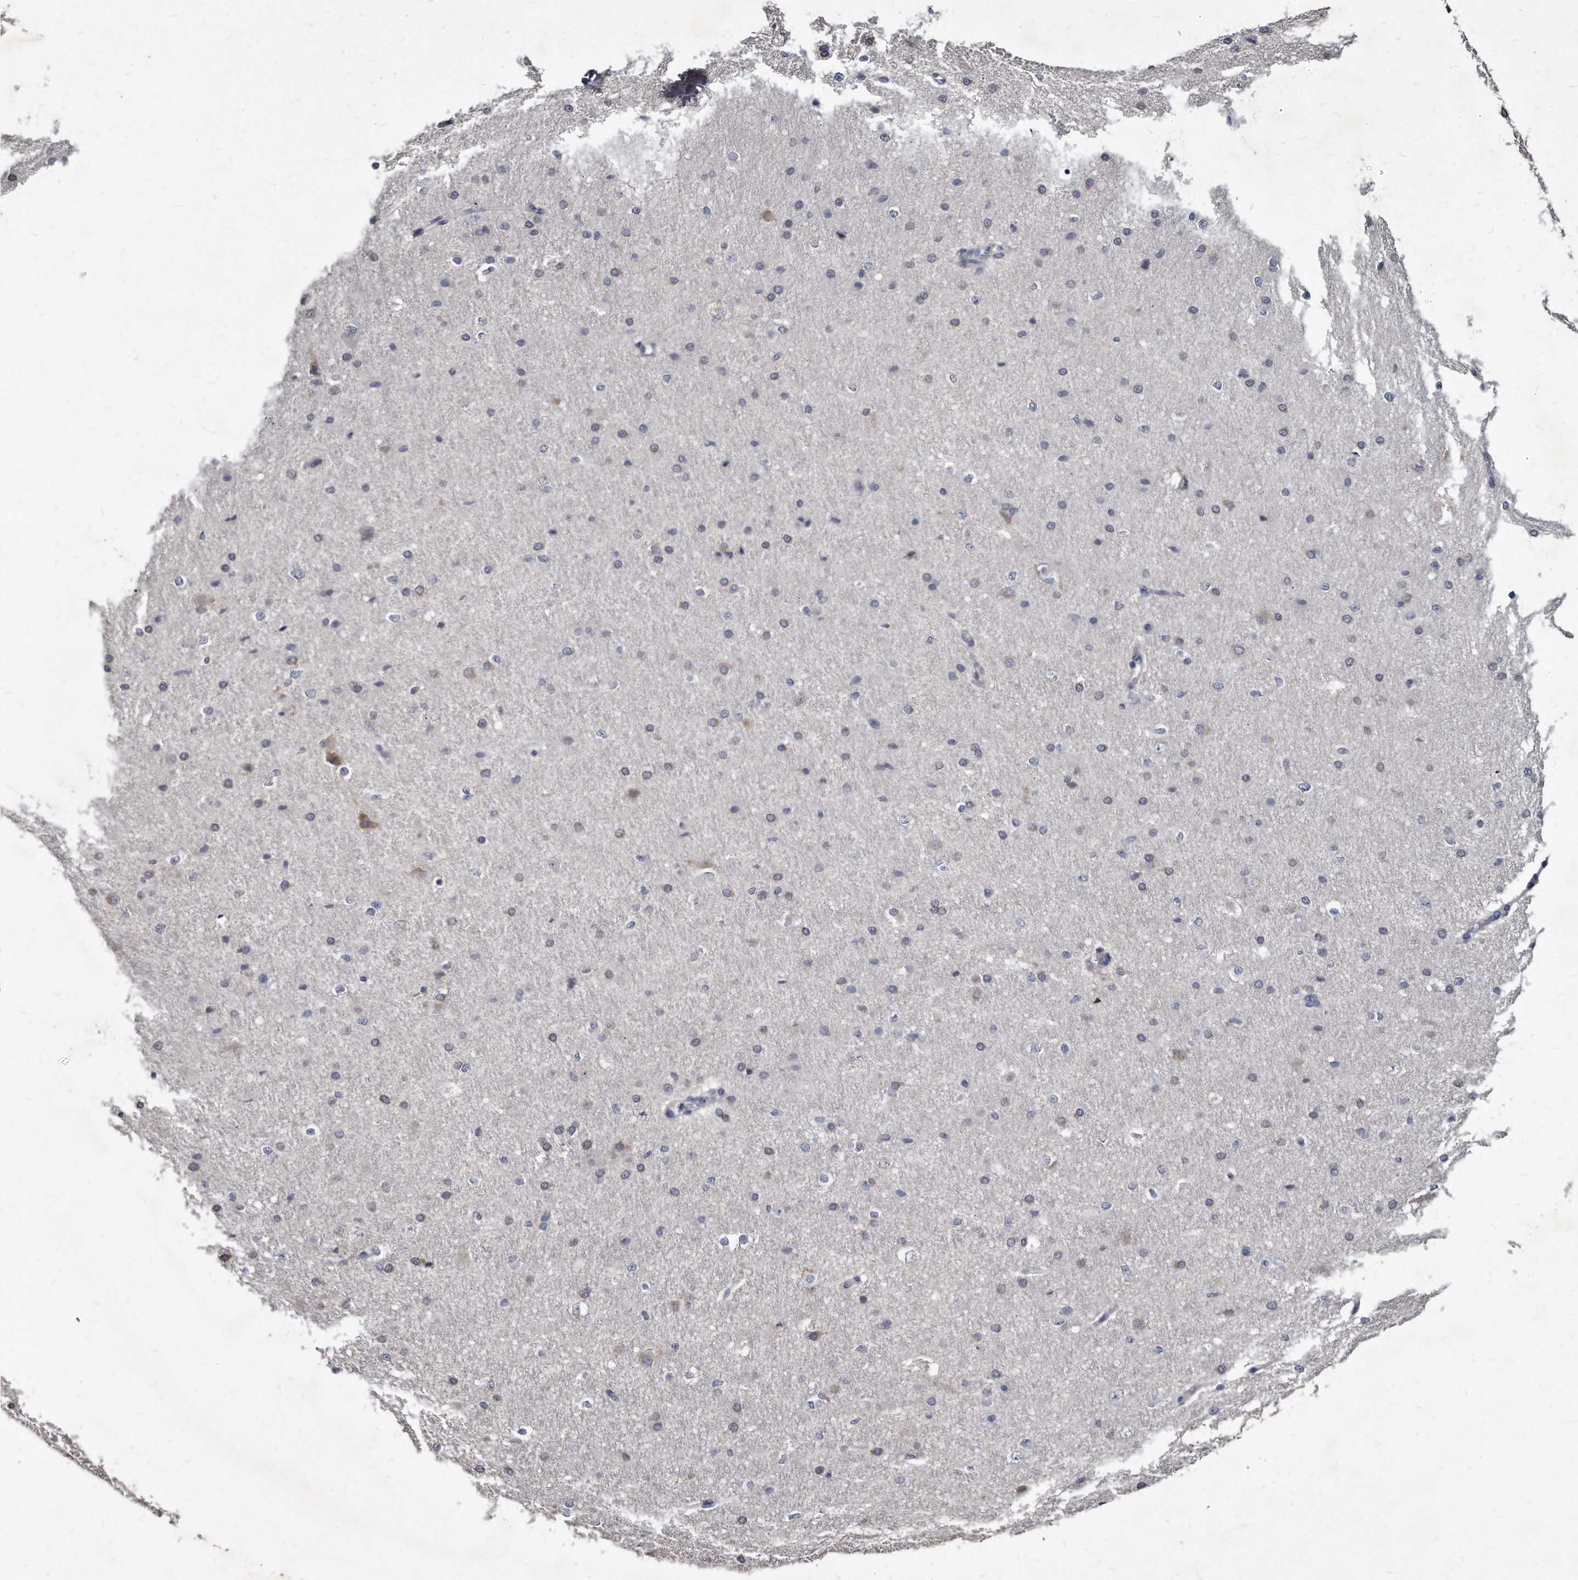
{"staining": {"intensity": "negative", "quantity": "none", "location": "none"}, "tissue": "cerebral cortex", "cell_type": "Endothelial cells", "image_type": "normal", "snomed": [{"axis": "morphology", "description": "Normal tissue, NOS"}, {"axis": "morphology", "description": "Developmental malformation"}, {"axis": "topography", "description": "Cerebral cortex"}], "caption": "Immunohistochemical staining of normal cerebral cortex exhibits no significant staining in endothelial cells. Brightfield microscopy of immunohistochemistry stained with DAB (3,3'-diaminobenzidine) (brown) and hematoxylin (blue), captured at high magnification.", "gene": "KLHDC3", "patient": {"sex": "female", "age": 30}}